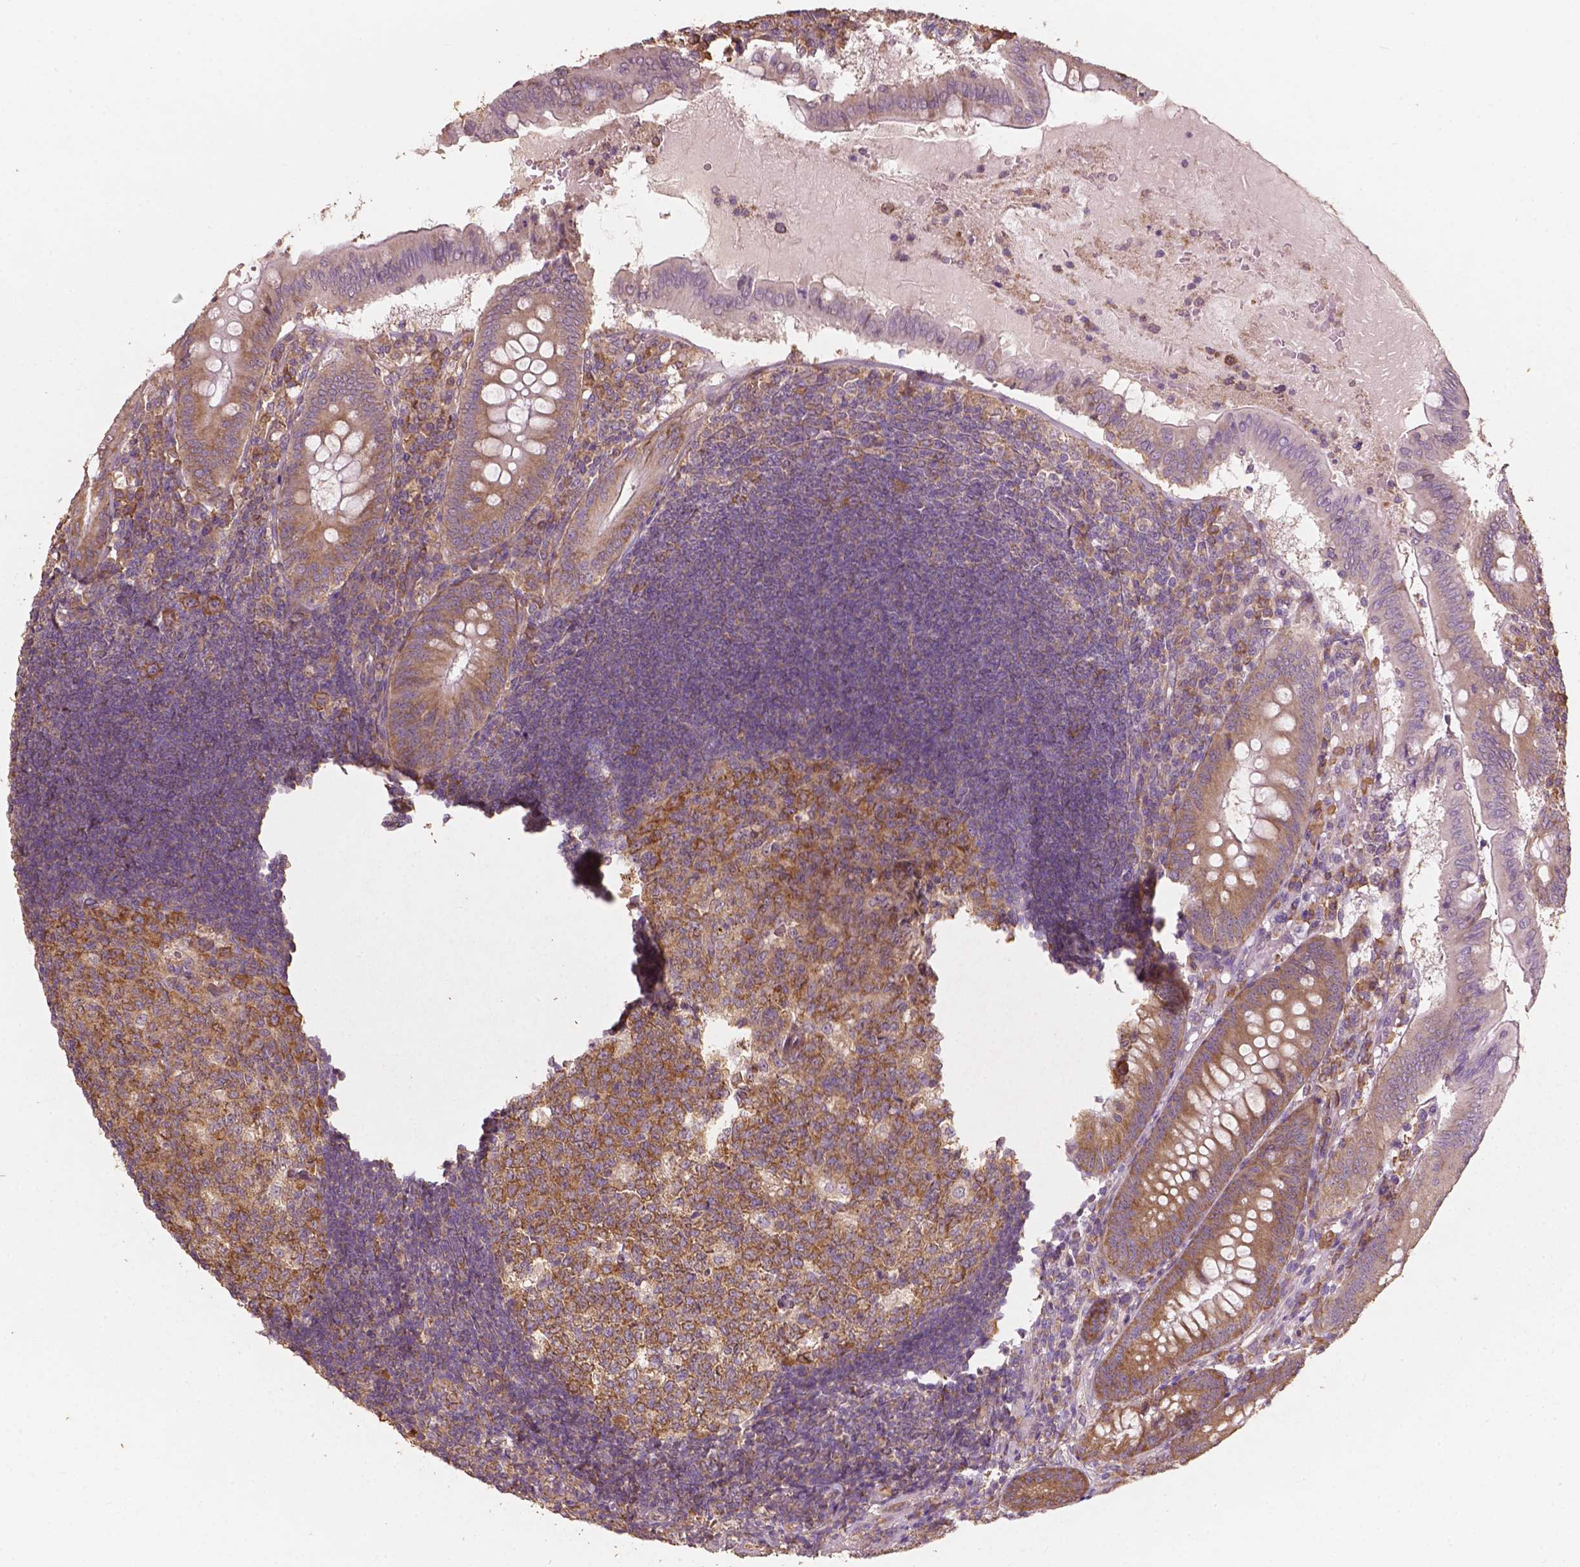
{"staining": {"intensity": "moderate", "quantity": ">75%", "location": "cytoplasmic/membranous"}, "tissue": "appendix", "cell_type": "Glandular cells", "image_type": "normal", "snomed": [{"axis": "morphology", "description": "Normal tissue, NOS"}, {"axis": "morphology", "description": "Inflammation, NOS"}, {"axis": "topography", "description": "Appendix"}], "caption": "A brown stain highlights moderate cytoplasmic/membranous positivity of a protein in glandular cells of normal appendix. (brown staining indicates protein expression, while blue staining denotes nuclei).", "gene": "G3BP1", "patient": {"sex": "male", "age": 16}}